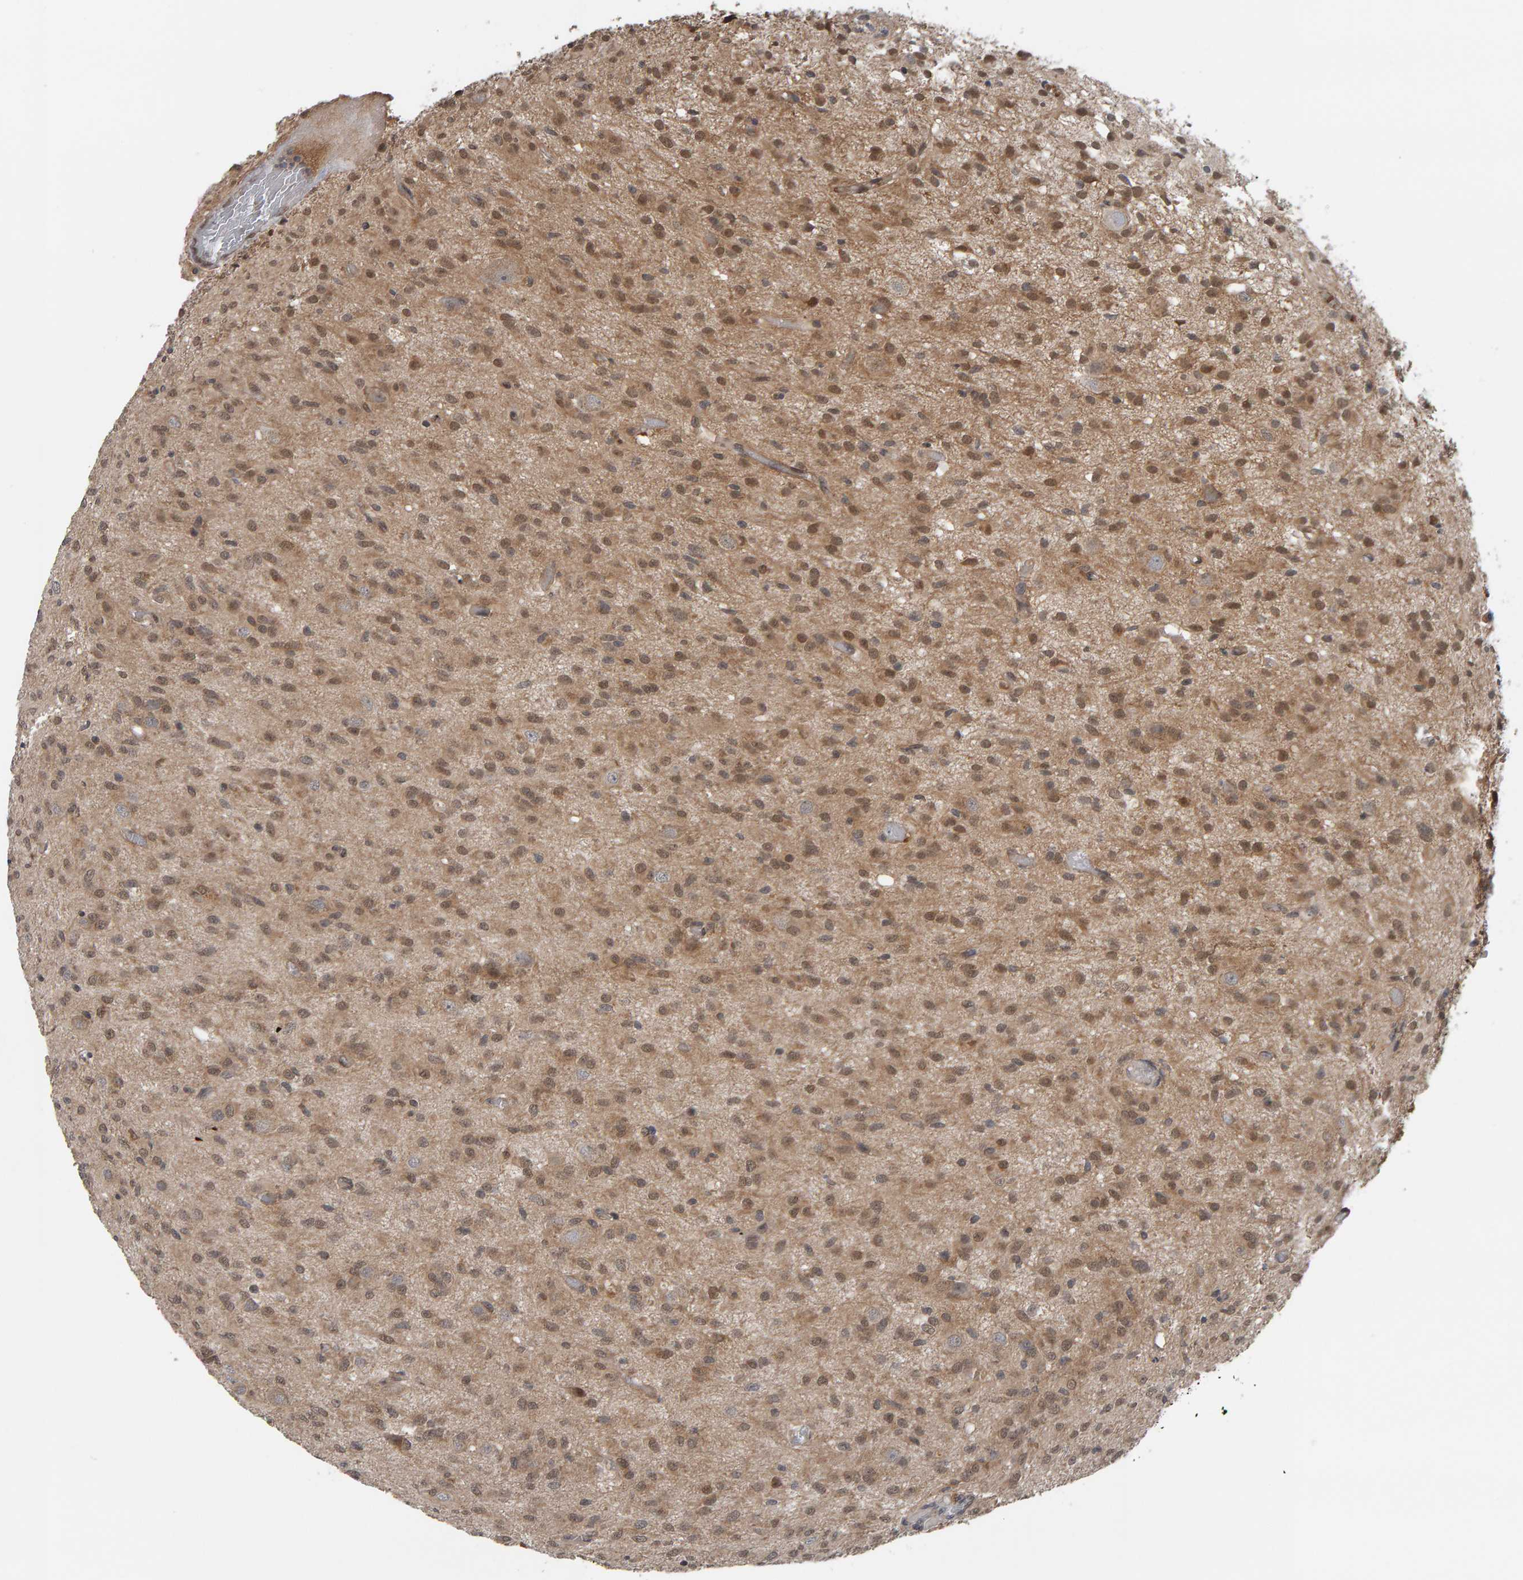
{"staining": {"intensity": "weak", "quantity": ">75%", "location": "nuclear"}, "tissue": "glioma", "cell_type": "Tumor cells", "image_type": "cancer", "snomed": [{"axis": "morphology", "description": "Glioma, malignant, High grade"}, {"axis": "topography", "description": "Brain"}], "caption": "Immunohistochemistry (IHC) (DAB) staining of high-grade glioma (malignant) demonstrates weak nuclear protein expression in about >75% of tumor cells. (Brightfield microscopy of DAB IHC at high magnification).", "gene": "COASY", "patient": {"sex": "female", "age": 59}}